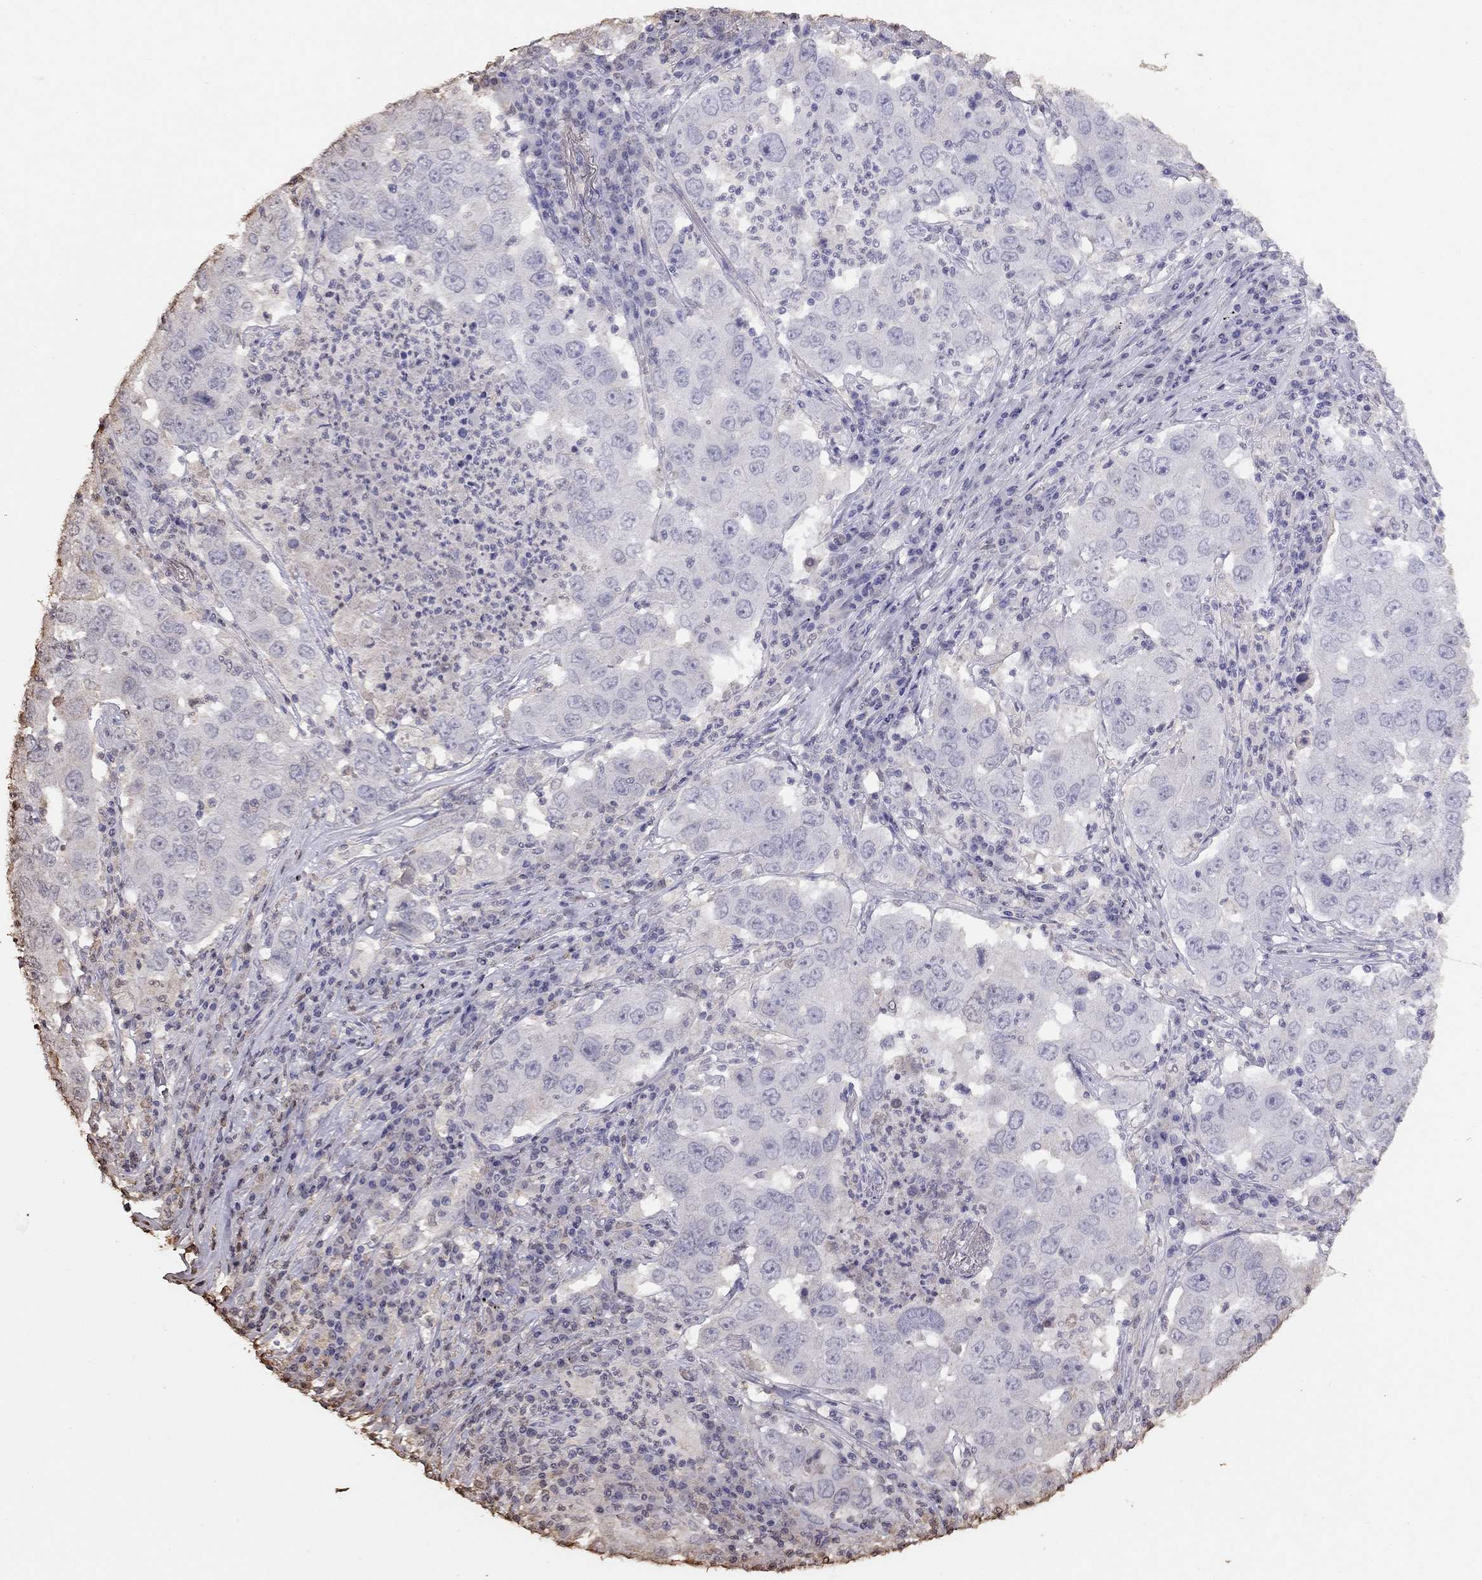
{"staining": {"intensity": "negative", "quantity": "none", "location": "none"}, "tissue": "lung cancer", "cell_type": "Tumor cells", "image_type": "cancer", "snomed": [{"axis": "morphology", "description": "Adenocarcinoma, NOS"}, {"axis": "topography", "description": "Lung"}], "caption": "IHC micrograph of neoplastic tissue: lung cancer stained with DAB demonstrates no significant protein staining in tumor cells.", "gene": "SUN3", "patient": {"sex": "male", "age": 73}}